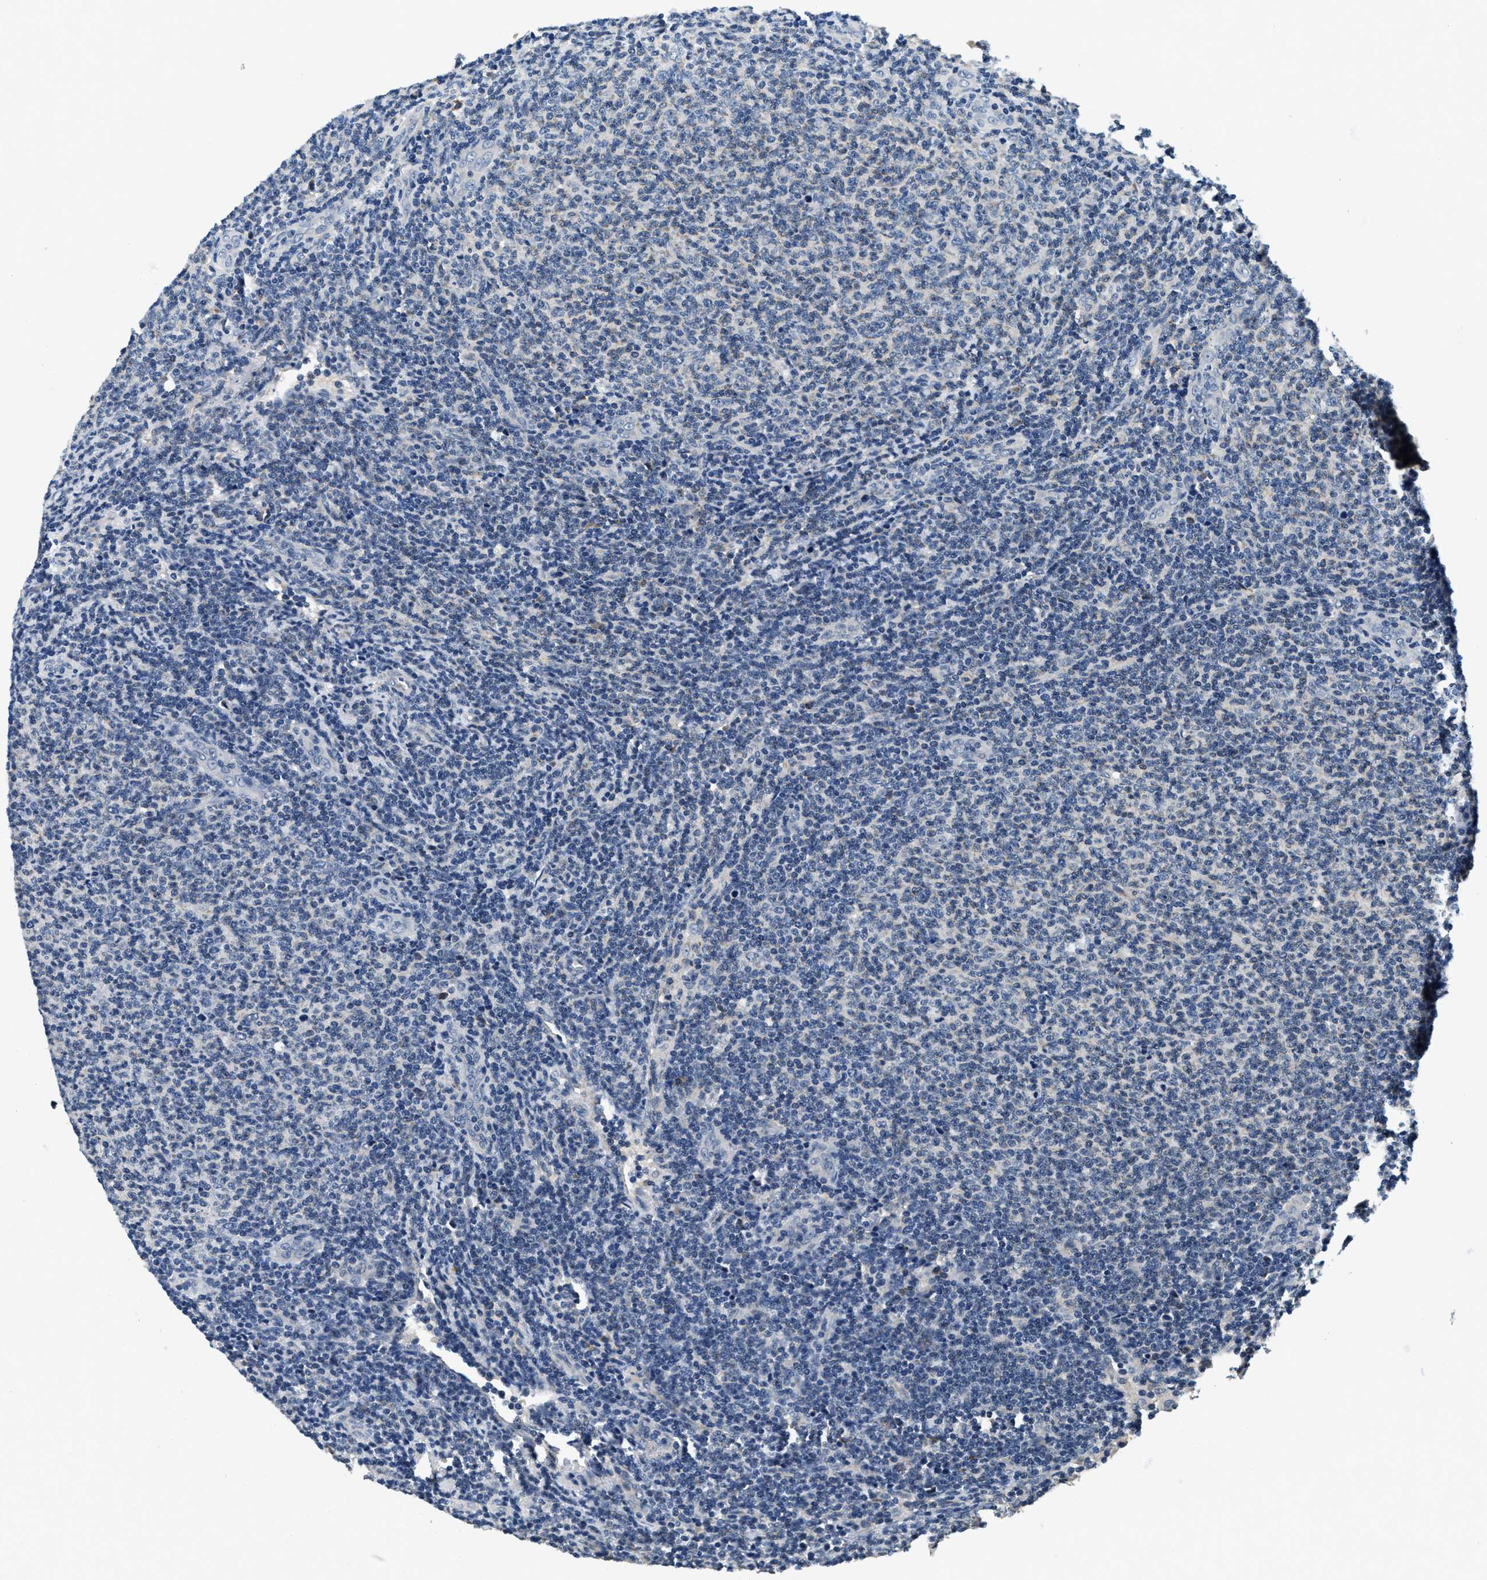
{"staining": {"intensity": "negative", "quantity": "none", "location": "none"}, "tissue": "lymphoma", "cell_type": "Tumor cells", "image_type": "cancer", "snomed": [{"axis": "morphology", "description": "Malignant lymphoma, non-Hodgkin's type, Low grade"}, {"axis": "topography", "description": "Lymph node"}], "caption": "High power microscopy micrograph of an immunohistochemistry histopathology image of lymphoma, revealing no significant expression in tumor cells. (Brightfield microscopy of DAB immunohistochemistry at high magnification).", "gene": "ALDH3A2", "patient": {"sex": "male", "age": 66}}